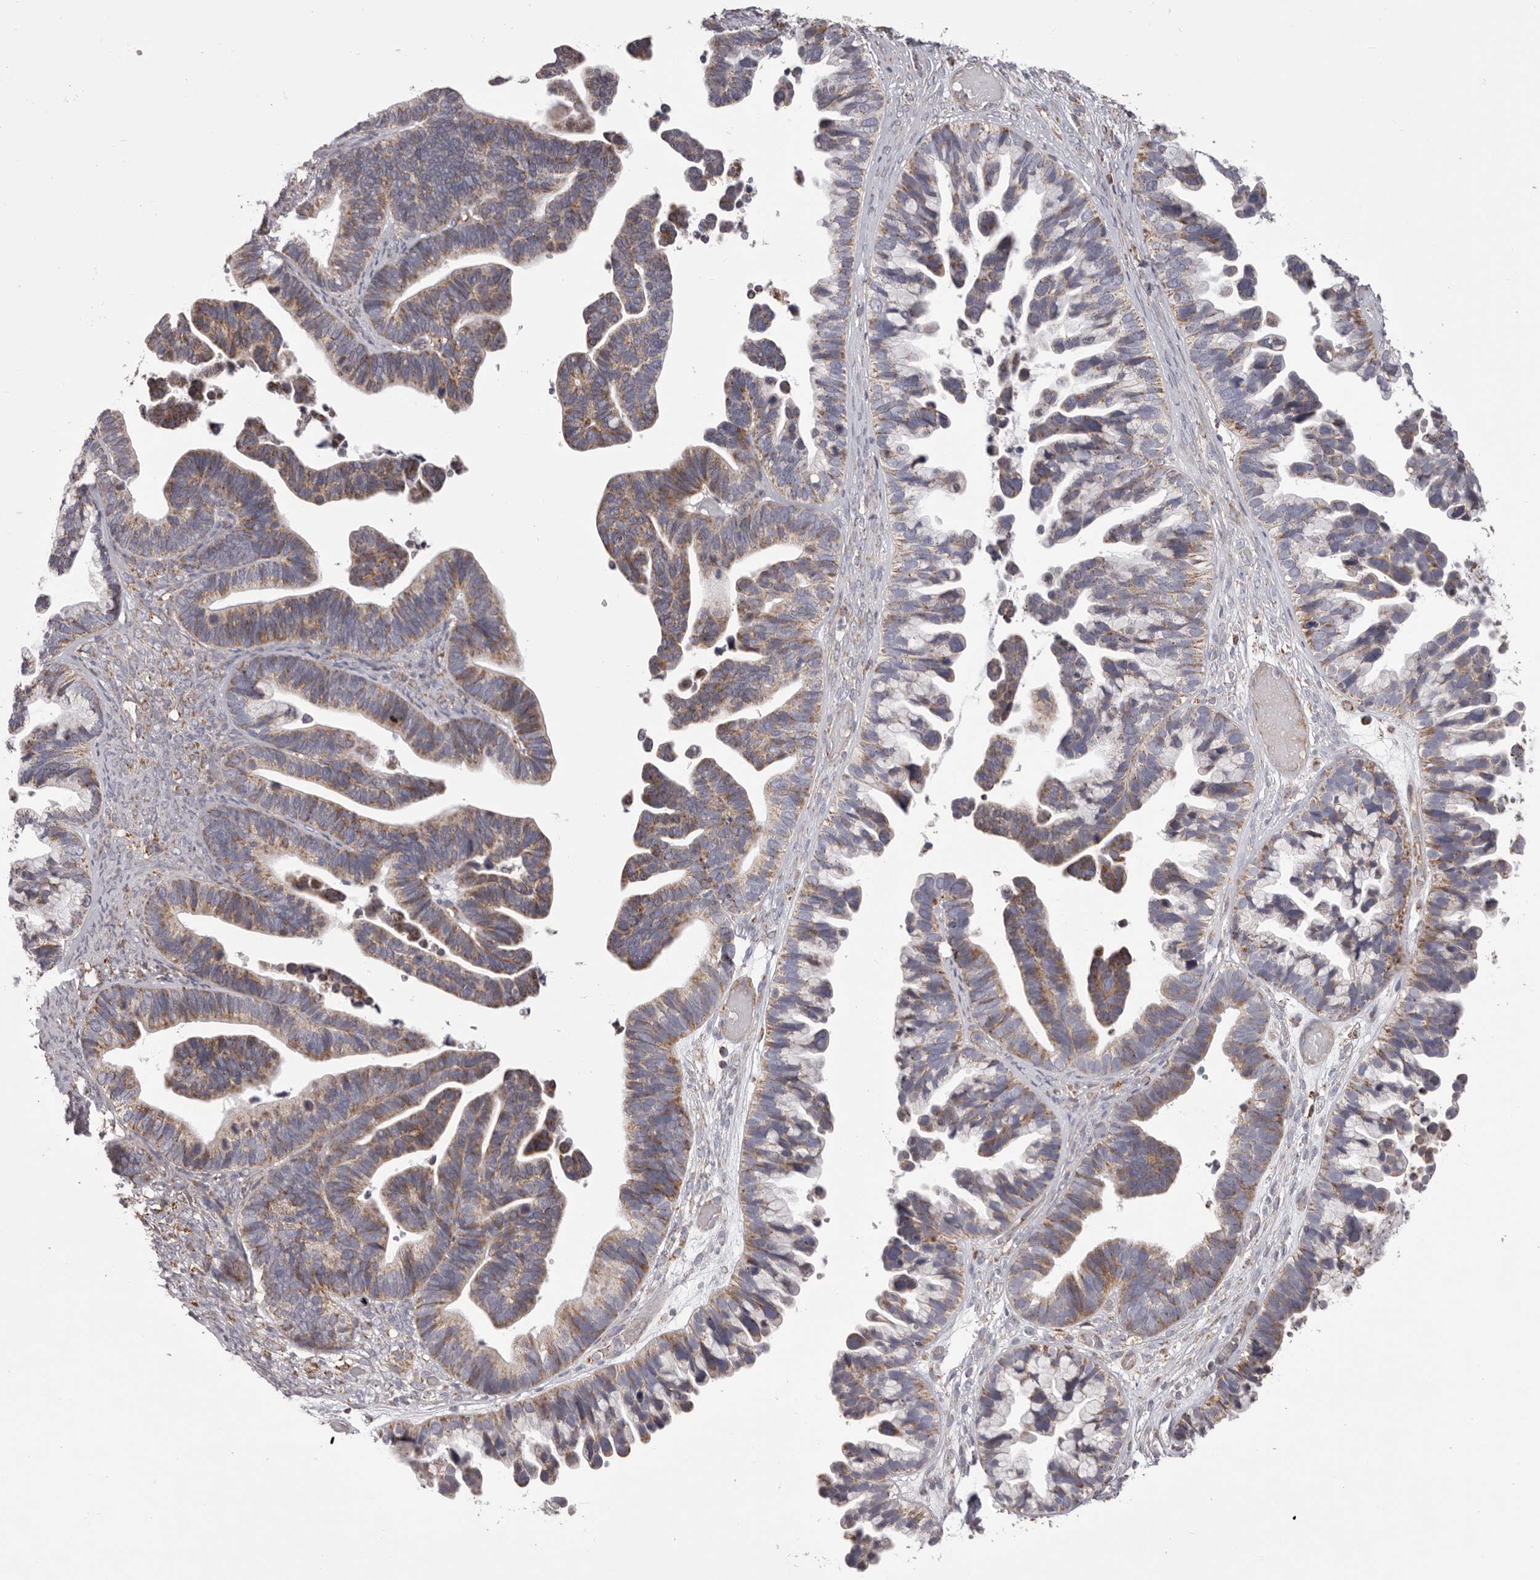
{"staining": {"intensity": "weak", "quantity": ">75%", "location": "cytoplasmic/membranous"}, "tissue": "ovarian cancer", "cell_type": "Tumor cells", "image_type": "cancer", "snomed": [{"axis": "morphology", "description": "Cystadenocarcinoma, serous, NOS"}, {"axis": "topography", "description": "Ovary"}], "caption": "Approximately >75% of tumor cells in ovarian cancer (serous cystadenocarcinoma) show weak cytoplasmic/membranous protein staining as visualized by brown immunohistochemical staining.", "gene": "CHRM2", "patient": {"sex": "female", "age": 56}}